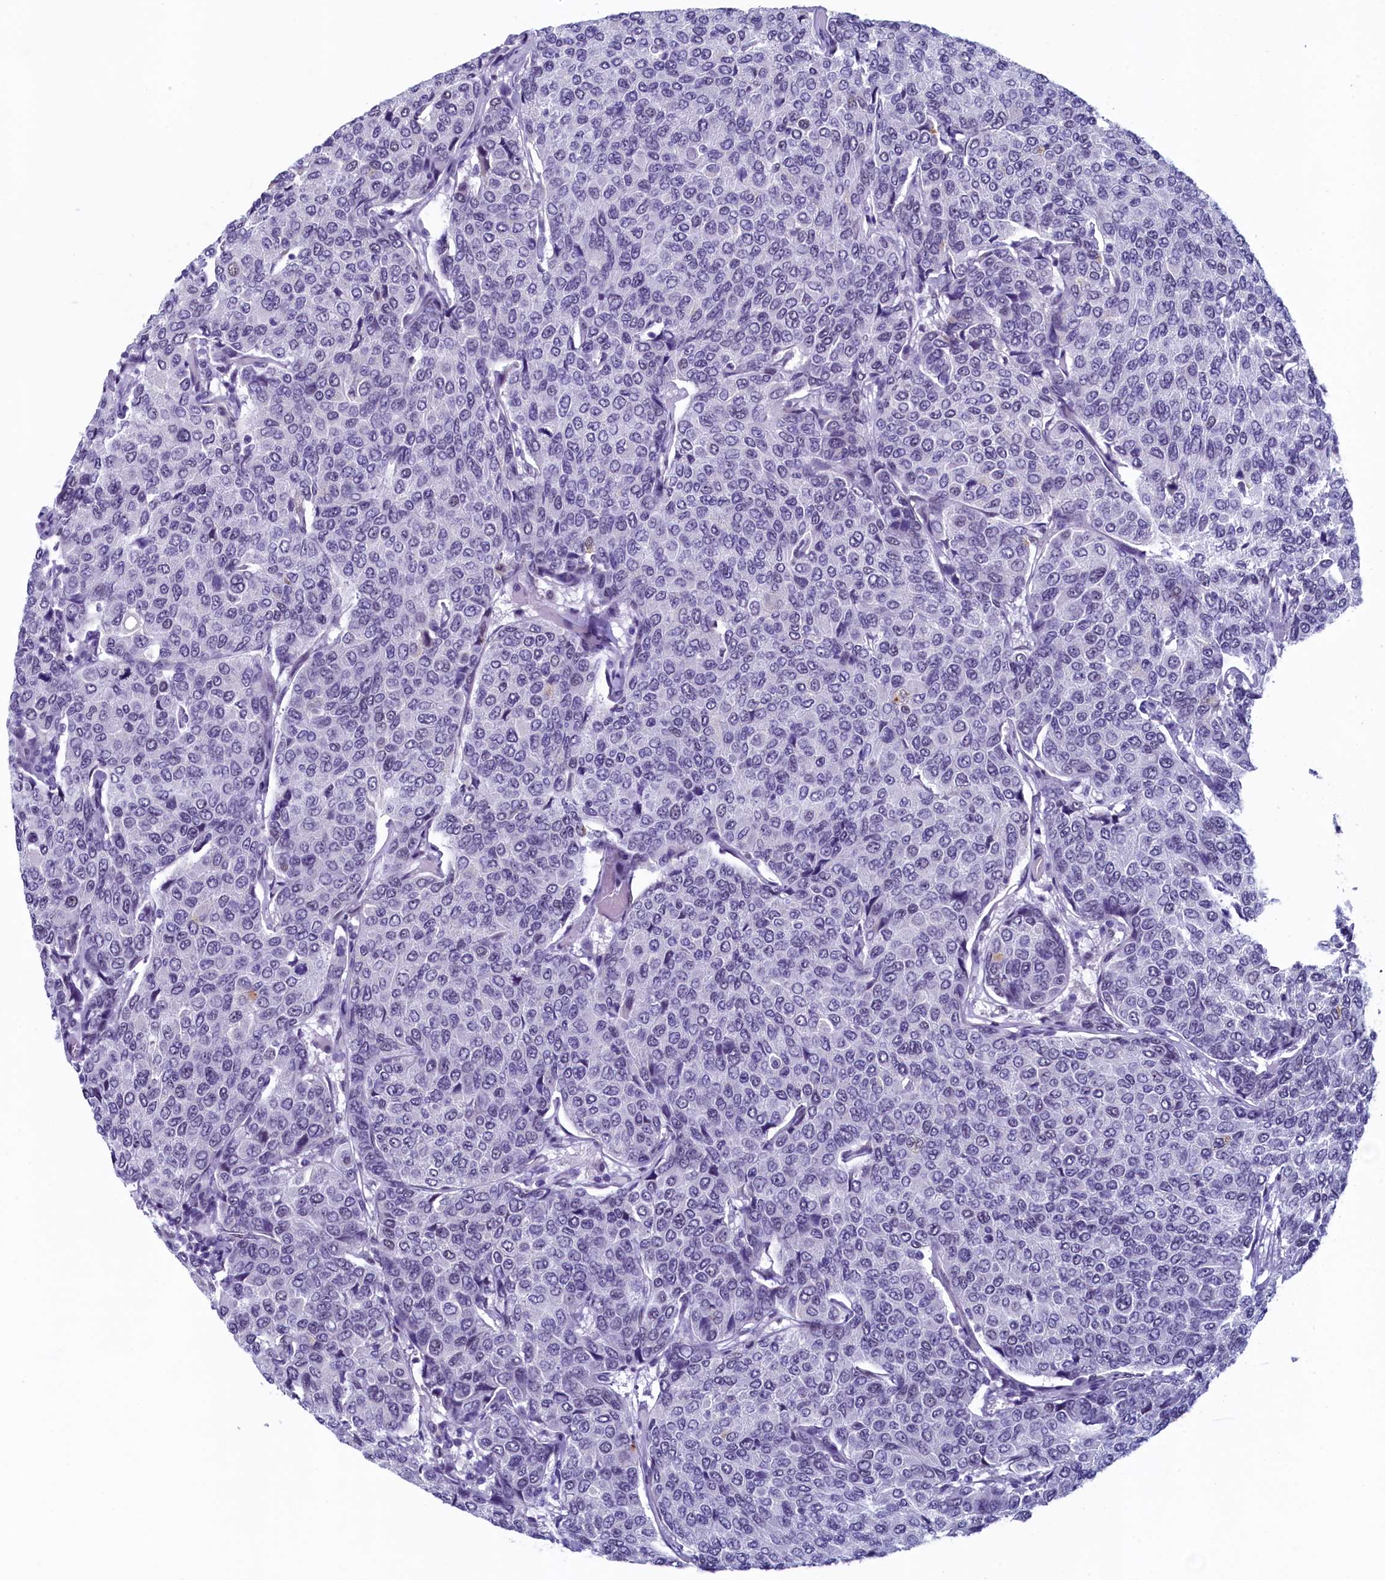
{"staining": {"intensity": "weak", "quantity": "<25%", "location": "nuclear"}, "tissue": "breast cancer", "cell_type": "Tumor cells", "image_type": "cancer", "snomed": [{"axis": "morphology", "description": "Duct carcinoma"}, {"axis": "topography", "description": "Breast"}], "caption": "Breast cancer stained for a protein using IHC reveals no expression tumor cells.", "gene": "SUGP2", "patient": {"sex": "female", "age": 55}}